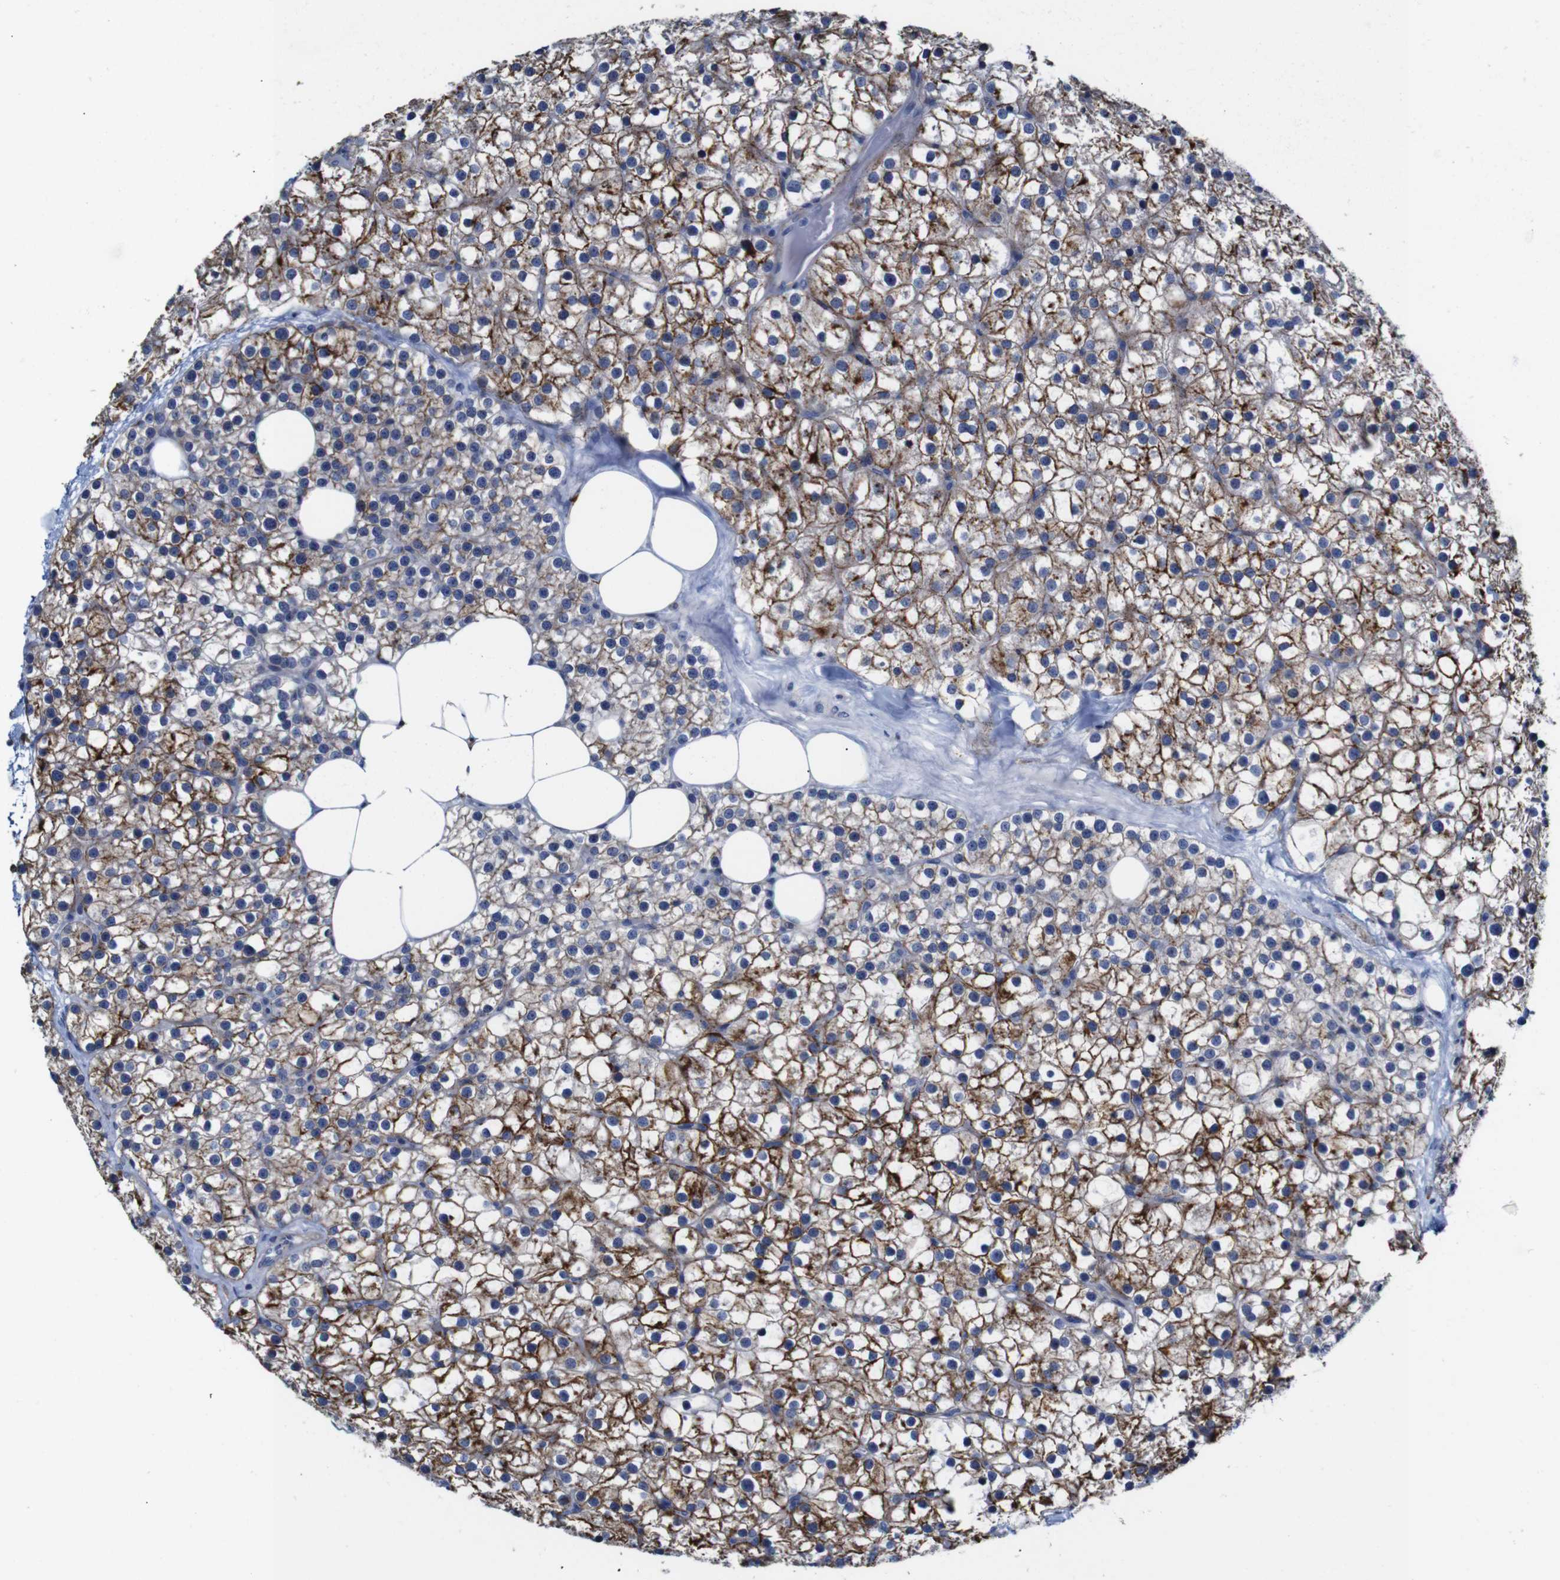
{"staining": {"intensity": "moderate", "quantity": "25%-75%", "location": "cytoplasmic/membranous"}, "tissue": "parathyroid gland", "cell_type": "Glandular cells", "image_type": "normal", "snomed": [{"axis": "morphology", "description": "Normal tissue, NOS"}, {"axis": "morphology", "description": "Adenoma, NOS"}, {"axis": "topography", "description": "Parathyroid gland"}], "caption": "Immunohistochemical staining of normal human parathyroid gland reveals medium levels of moderate cytoplasmic/membranous staining in about 25%-75% of glandular cells. The protein is shown in brown color, while the nuclei are stained blue.", "gene": "TCEAL9", "patient": {"sex": "female", "age": 70}}